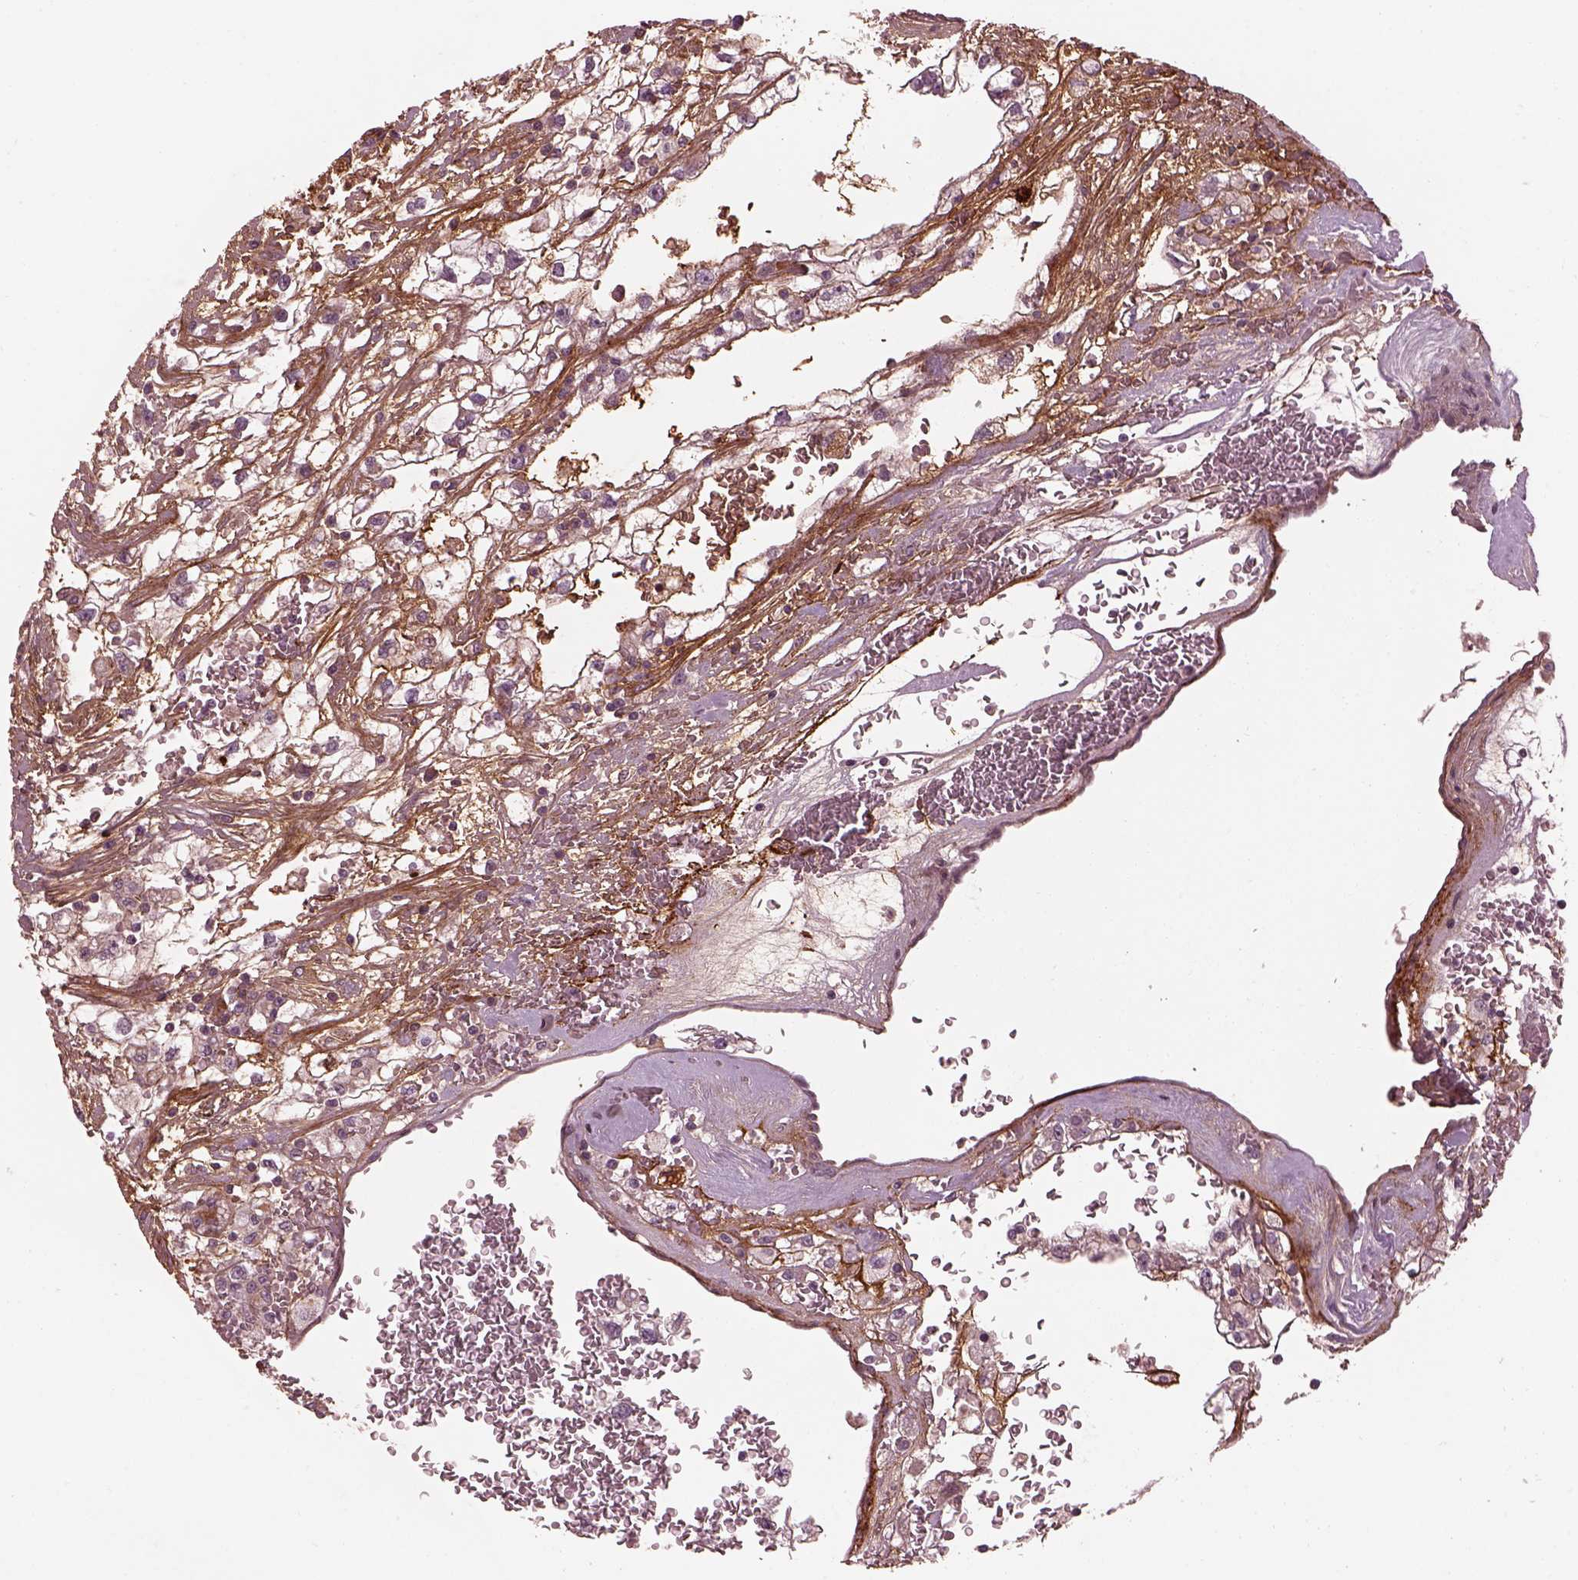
{"staining": {"intensity": "negative", "quantity": "none", "location": "none"}, "tissue": "renal cancer", "cell_type": "Tumor cells", "image_type": "cancer", "snomed": [{"axis": "morphology", "description": "Adenocarcinoma, NOS"}, {"axis": "topography", "description": "Kidney"}], "caption": "A micrograph of renal adenocarcinoma stained for a protein displays no brown staining in tumor cells.", "gene": "EFEMP1", "patient": {"sex": "male", "age": 59}}